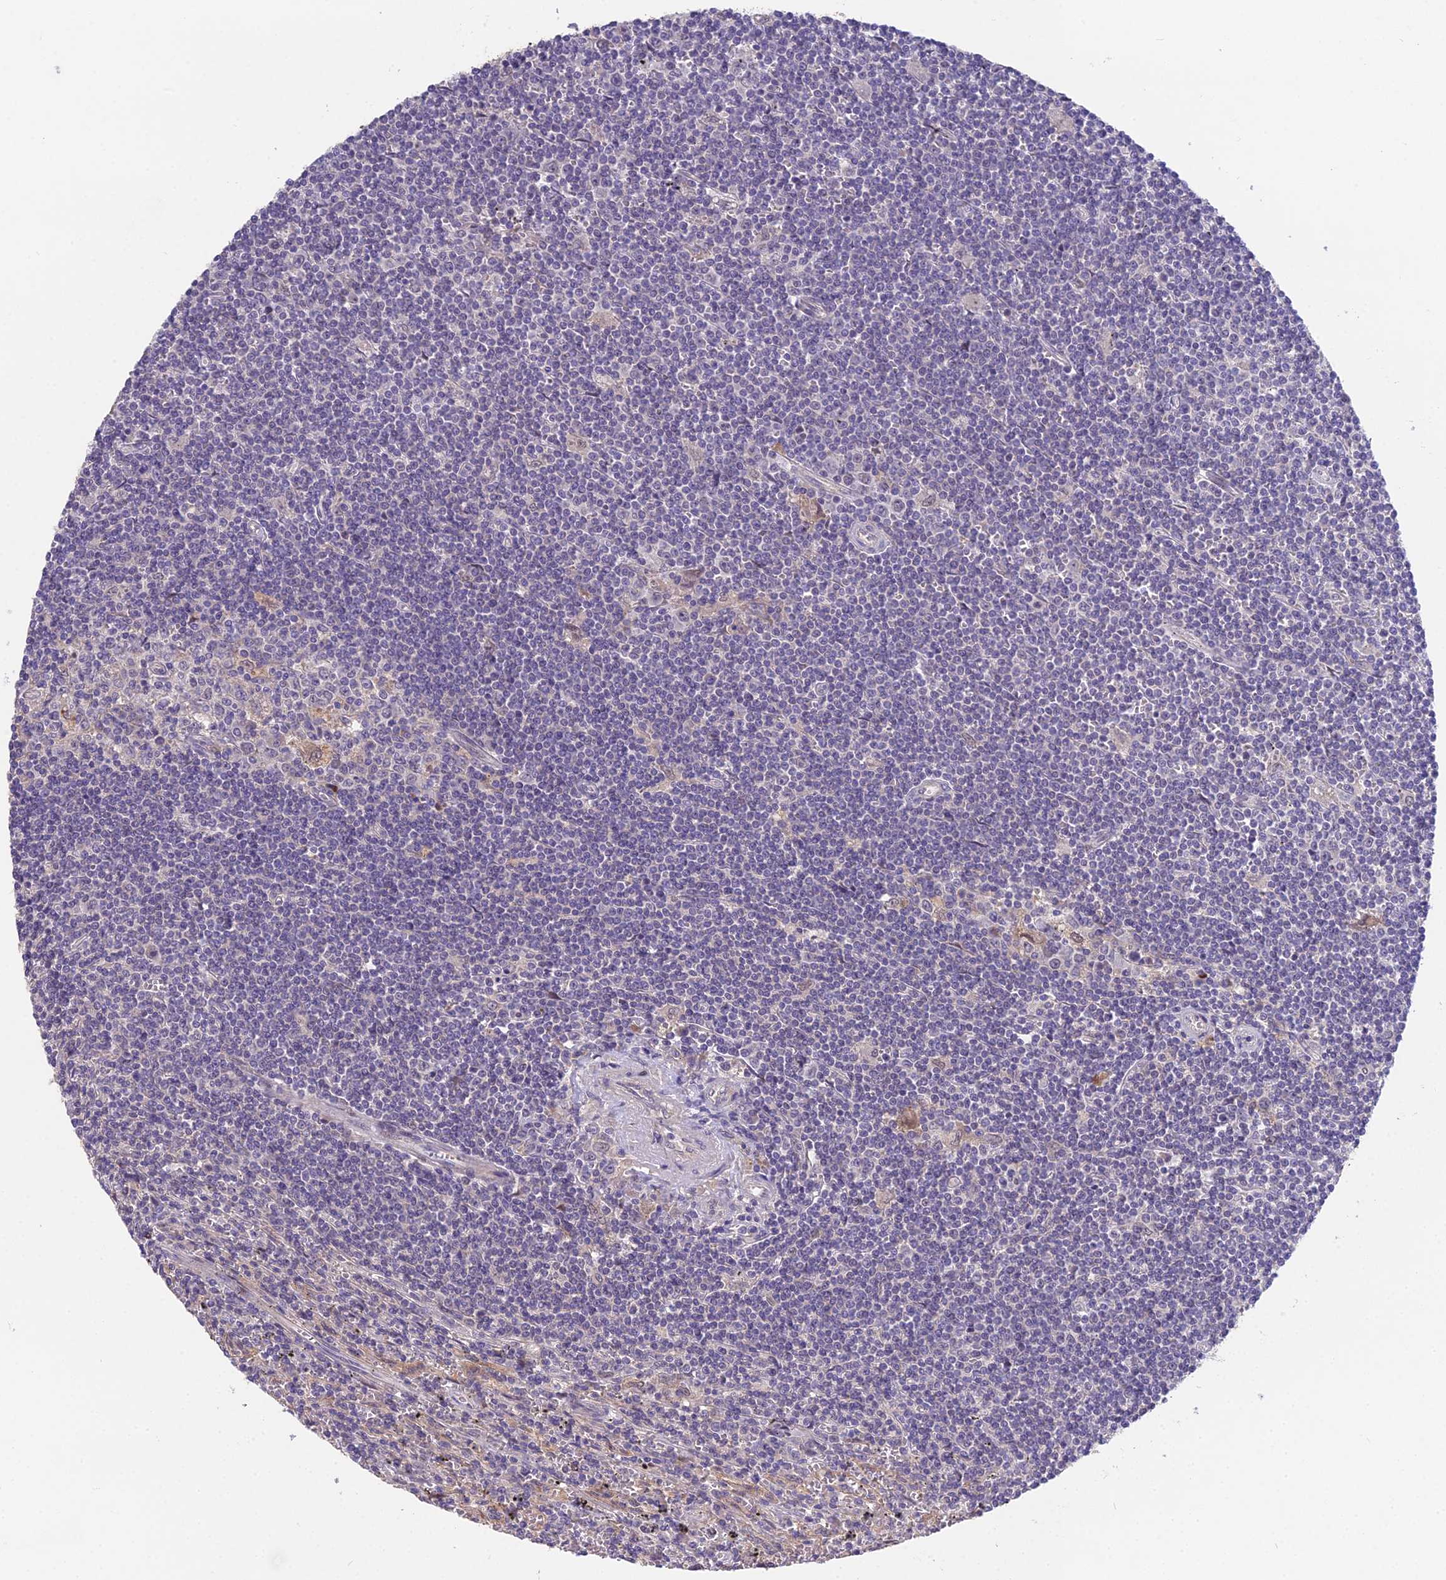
{"staining": {"intensity": "negative", "quantity": "none", "location": "none"}, "tissue": "lymphoma", "cell_type": "Tumor cells", "image_type": "cancer", "snomed": [{"axis": "morphology", "description": "Malignant lymphoma, non-Hodgkin's type, Low grade"}, {"axis": "topography", "description": "Spleen"}], "caption": "Tumor cells are negative for protein expression in human low-grade malignant lymphoma, non-Hodgkin's type.", "gene": "PUS10", "patient": {"sex": "male", "age": 76}}